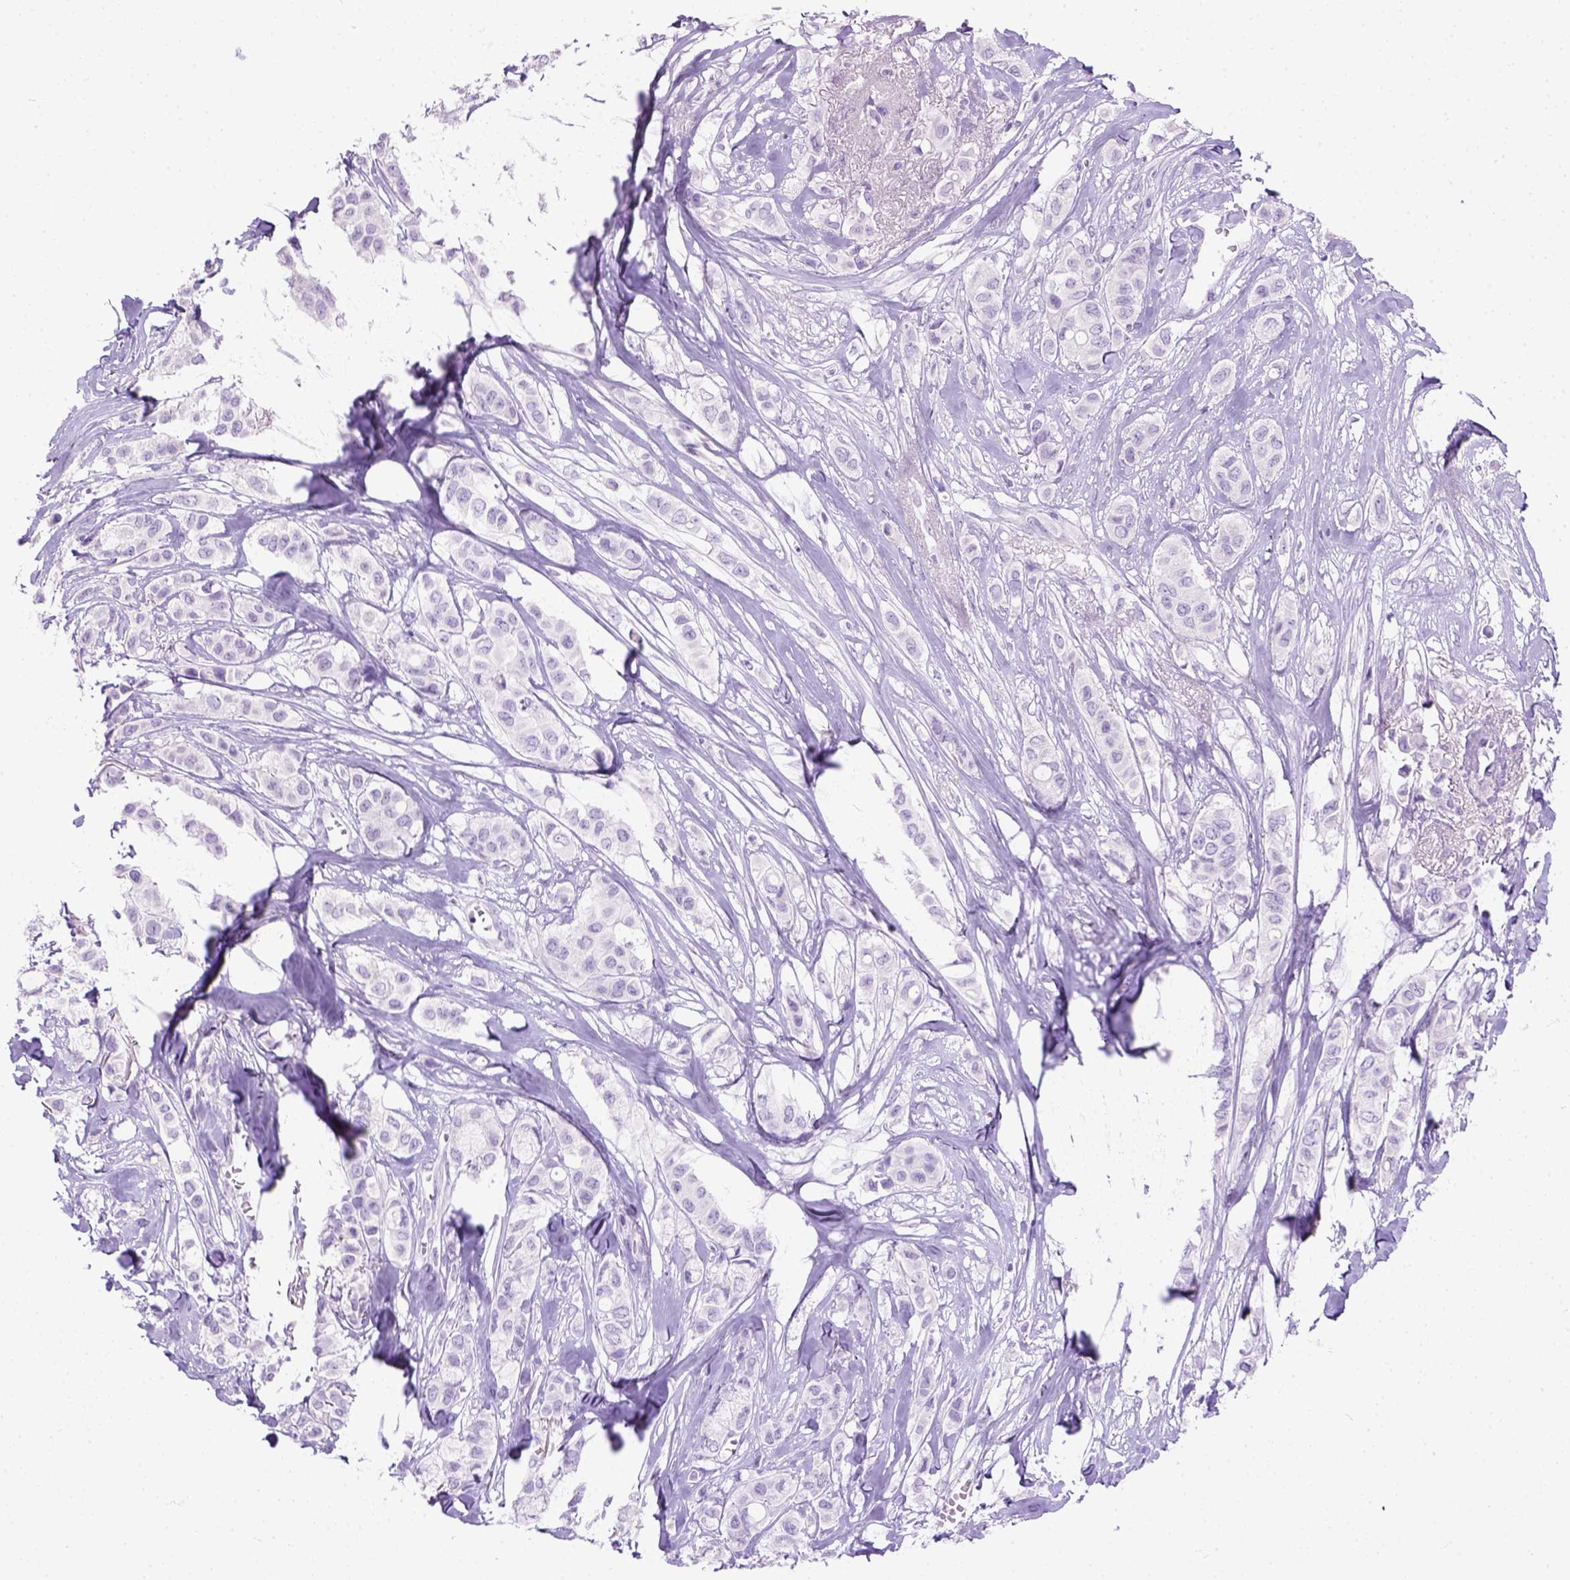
{"staining": {"intensity": "negative", "quantity": "none", "location": "none"}, "tissue": "breast cancer", "cell_type": "Tumor cells", "image_type": "cancer", "snomed": [{"axis": "morphology", "description": "Duct carcinoma"}, {"axis": "topography", "description": "Breast"}], "caption": "Human breast cancer (intraductal carcinoma) stained for a protein using immunohistochemistry (IHC) demonstrates no positivity in tumor cells.", "gene": "TMEM38A", "patient": {"sex": "female", "age": 85}}